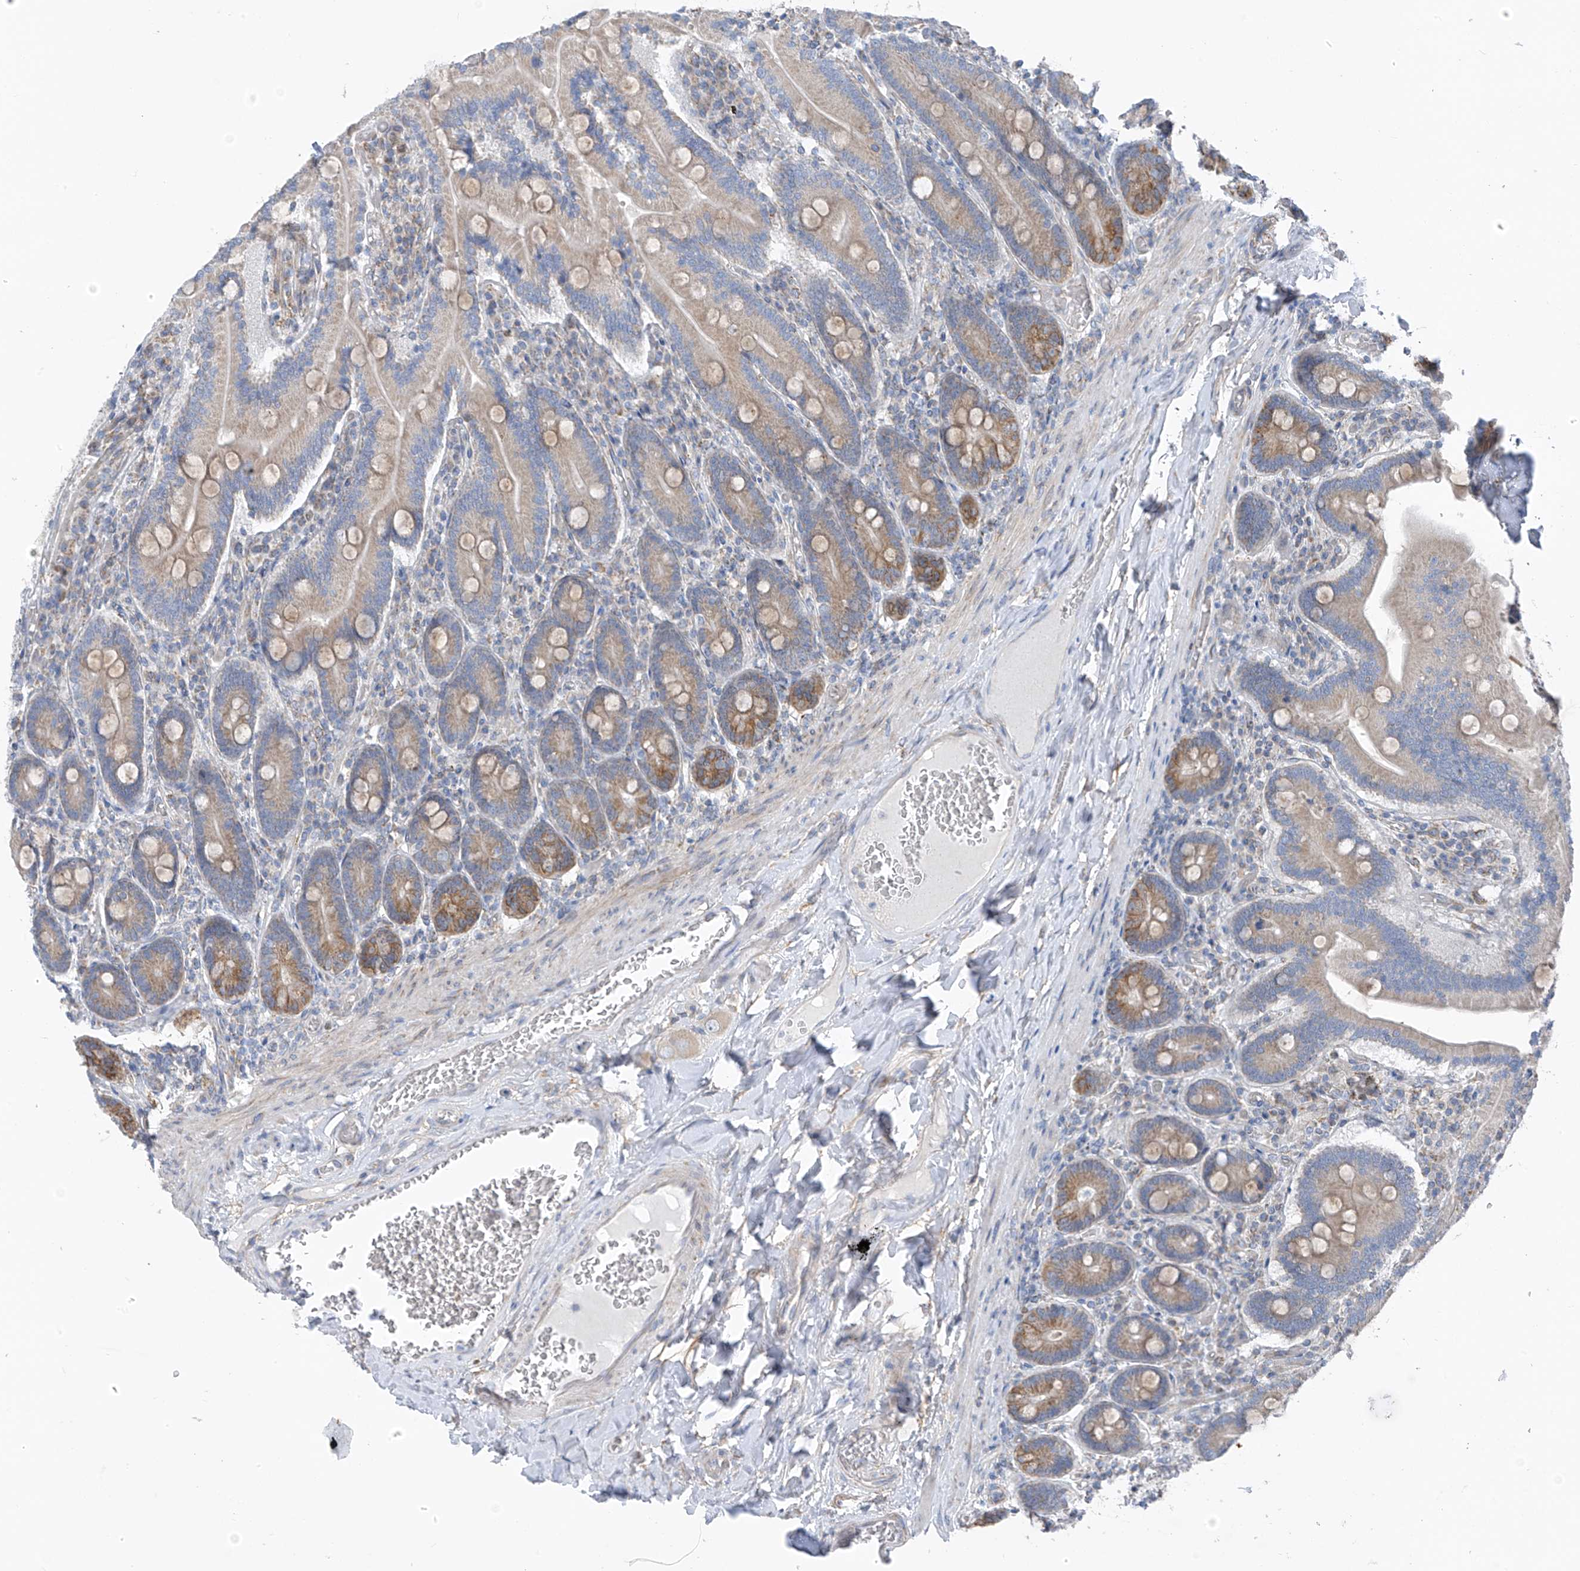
{"staining": {"intensity": "moderate", "quantity": "<25%", "location": "cytoplasmic/membranous"}, "tissue": "duodenum", "cell_type": "Glandular cells", "image_type": "normal", "snomed": [{"axis": "morphology", "description": "Normal tissue, NOS"}, {"axis": "topography", "description": "Duodenum"}], "caption": "Immunohistochemistry (DAB (3,3'-diaminobenzidine)) staining of benign human duodenum reveals moderate cytoplasmic/membranous protein staining in approximately <25% of glandular cells. (DAB (3,3'-diaminobenzidine) = brown stain, brightfield microscopy at high magnification).", "gene": "EOMES", "patient": {"sex": "female", "age": 62}}